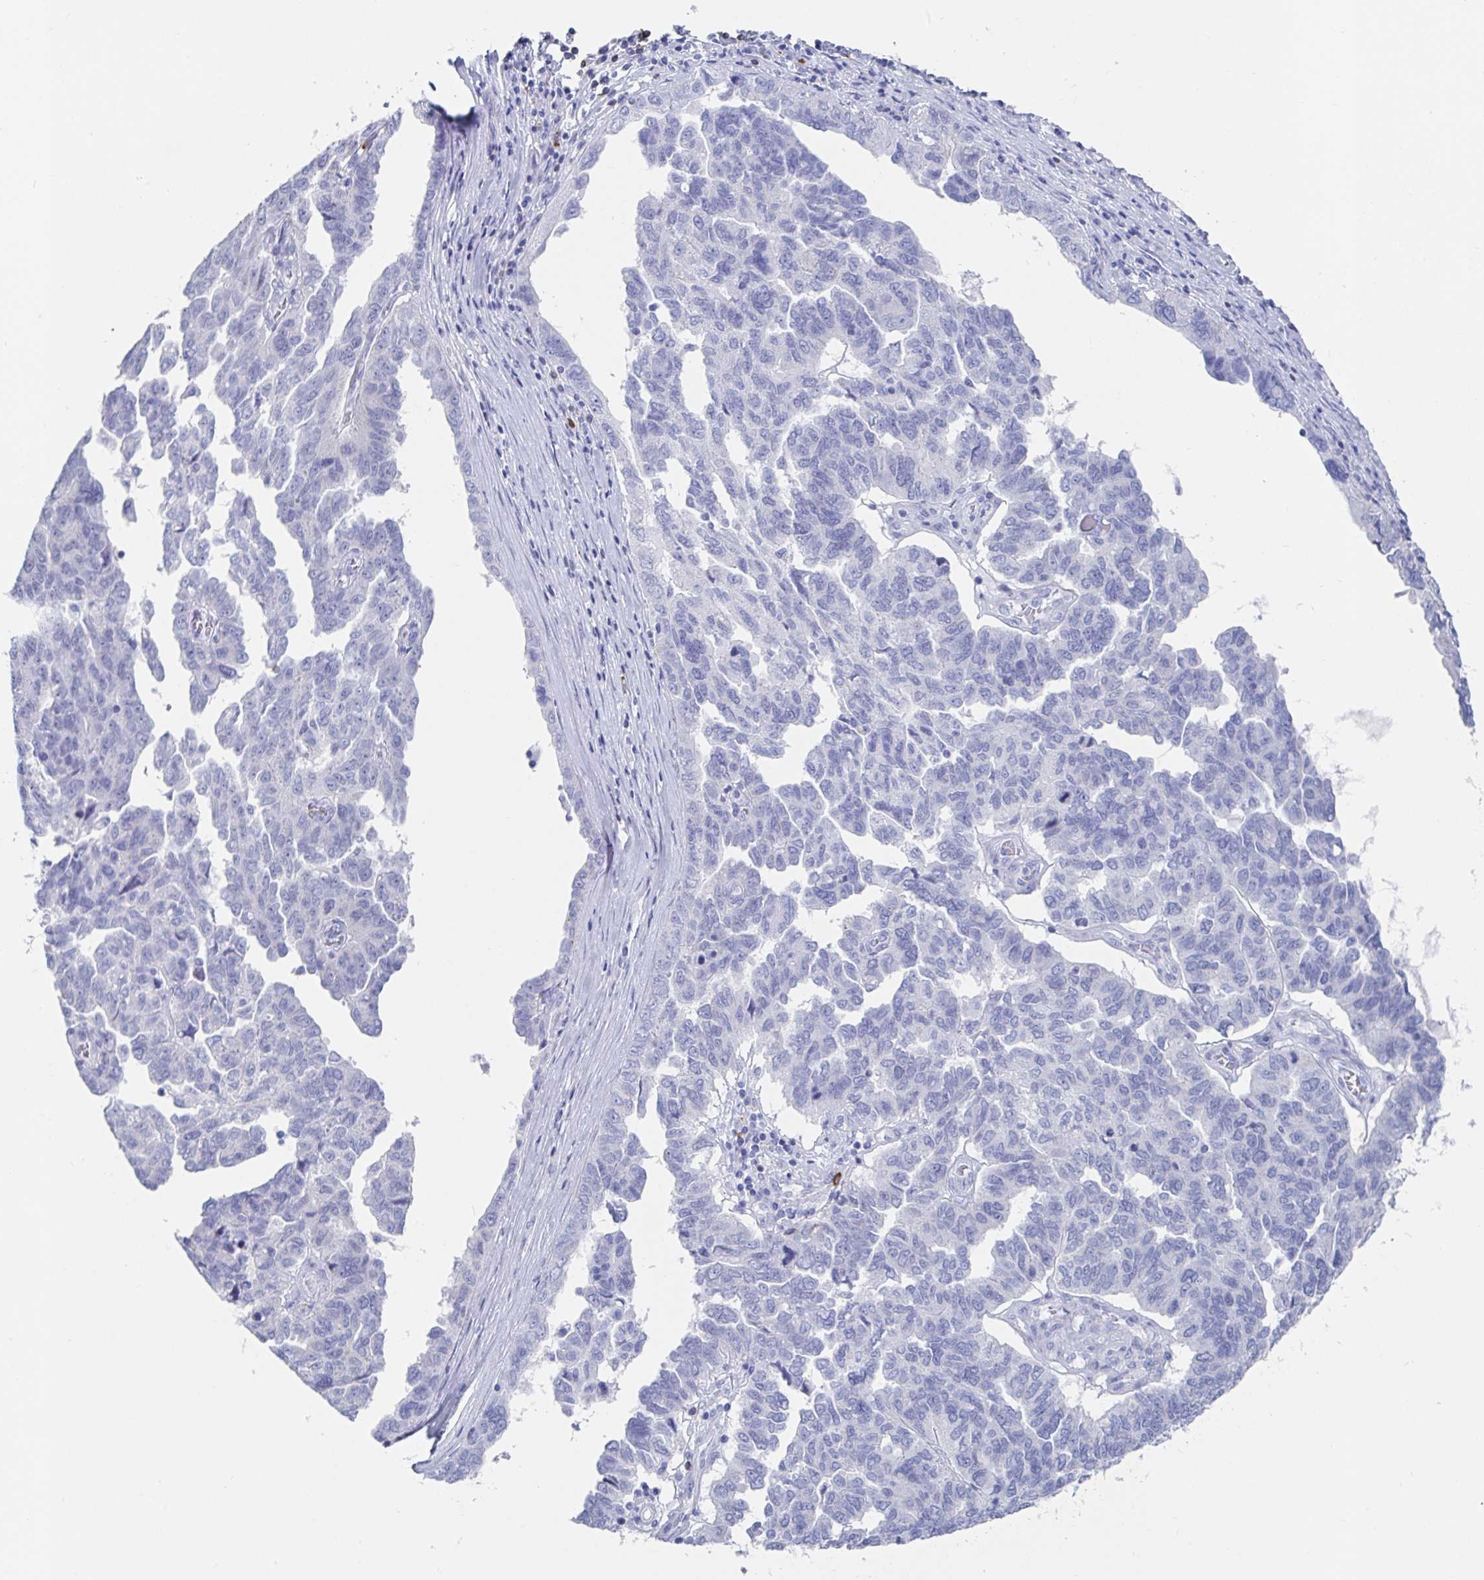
{"staining": {"intensity": "negative", "quantity": "none", "location": "none"}, "tissue": "ovarian cancer", "cell_type": "Tumor cells", "image_type": "cancer", "snomed": [{"axis": "morphology", "description": "Cystadenocarcinoma, serous, NOS"}, {"axis": "topography", "description": "Ovary"}], "caption": "Ovarian serous cystadenocarcinoma stained for a protein using IHC demonstrates no expression tumor cells.", "gene": "PACSIN1", "patient": {"sex": "female", "age": 64}}